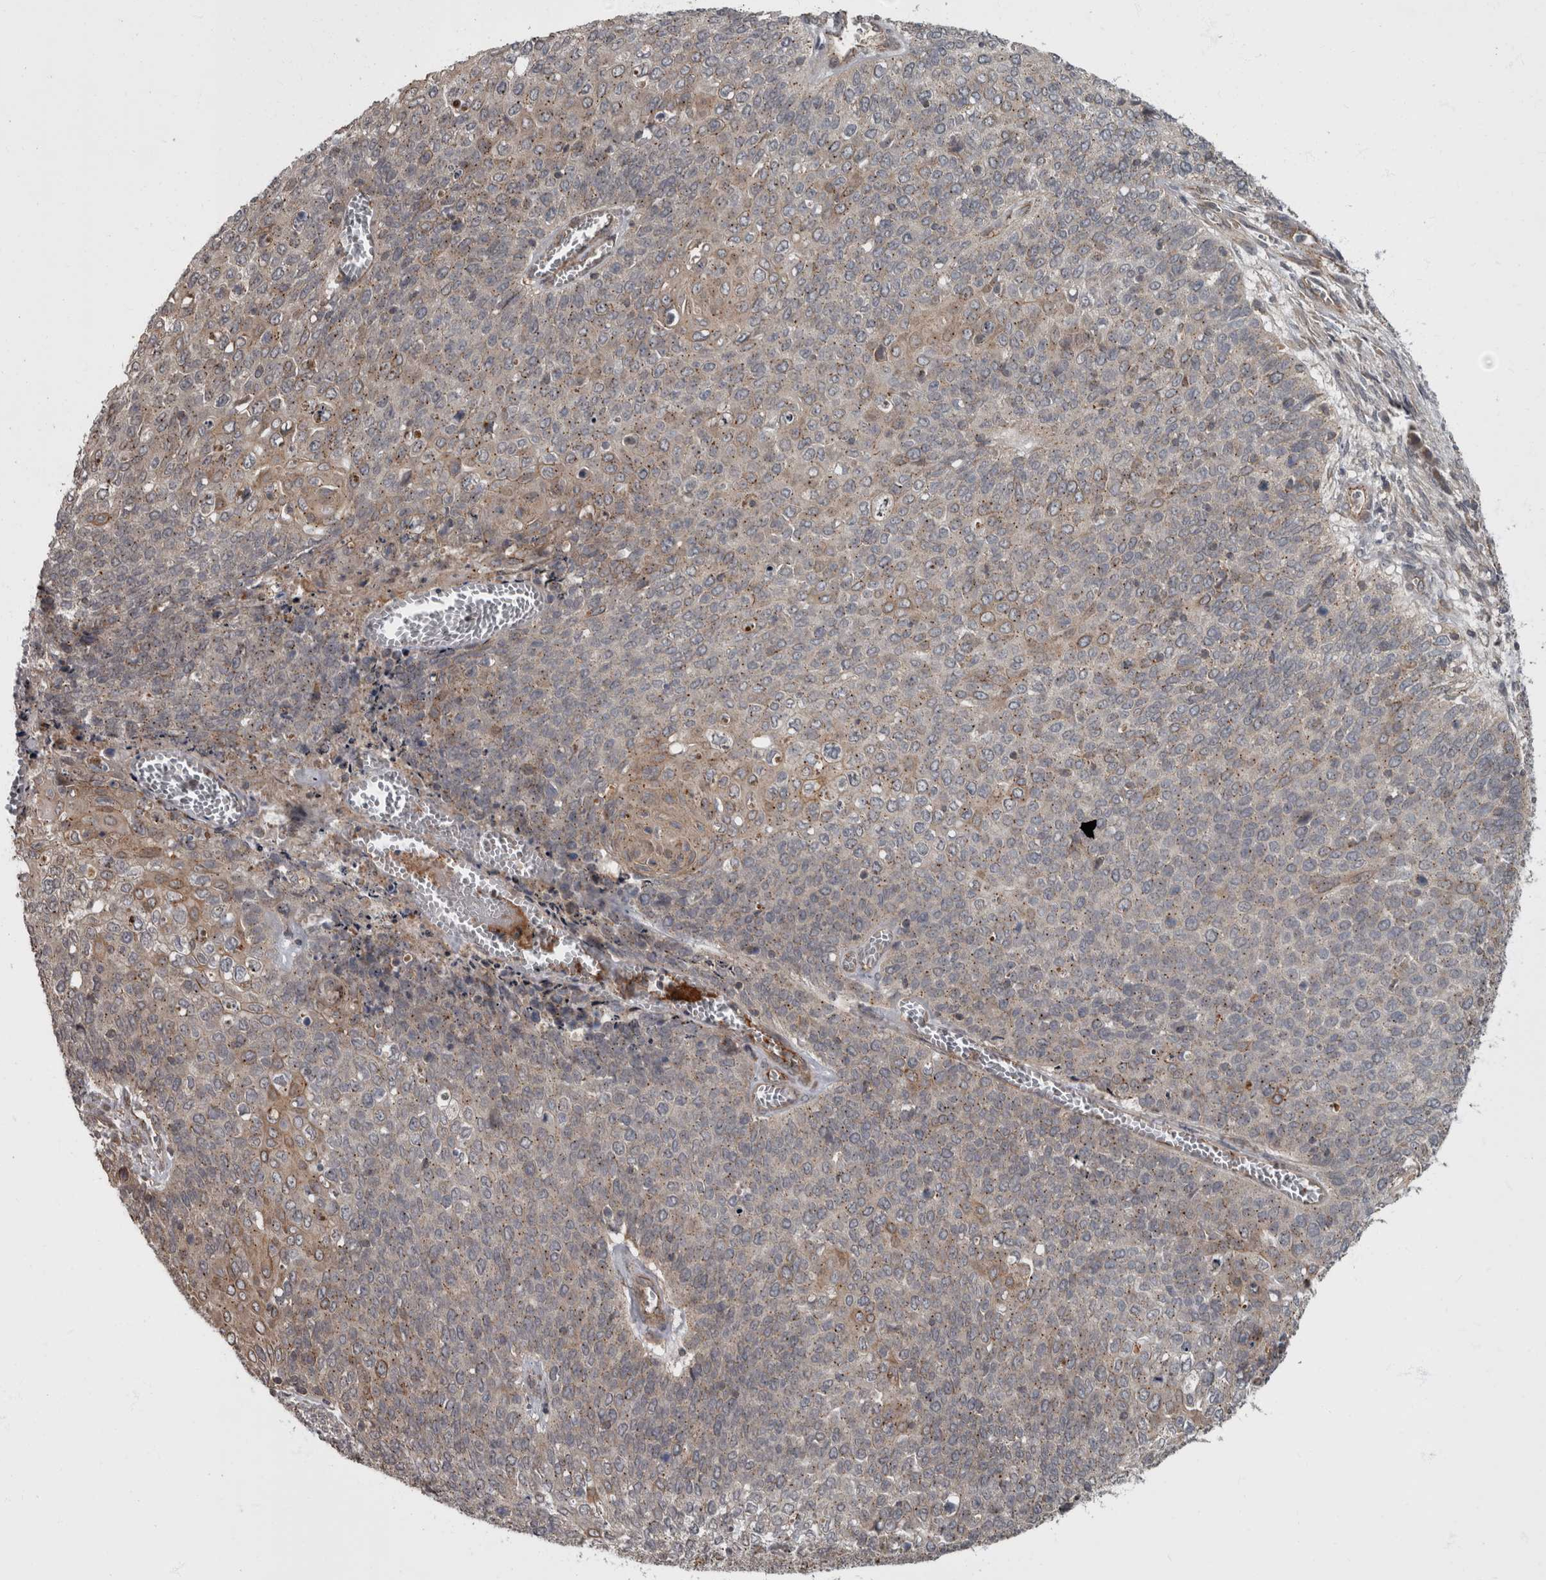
{"staining": {"intensity": "weak", "quantity": "<25%", "location": "cytoplasmic/membranous"}, "tissue": "cervical cancer", "cell_type": "Tumor cells", "image_type": "cancer", "snomed": [{"axis": "morphology", "description": "Squamous cell carcinoma, NOS"}, {"axis": "topography", "description": "Cervix"}], "caption": "Protein analysis of cervical cancer (squamous cell carcinoma) exhibits no significant staining in tumor cells.", "gene": "VEGFD", "patient": {"sex": "female", "age": 39}}